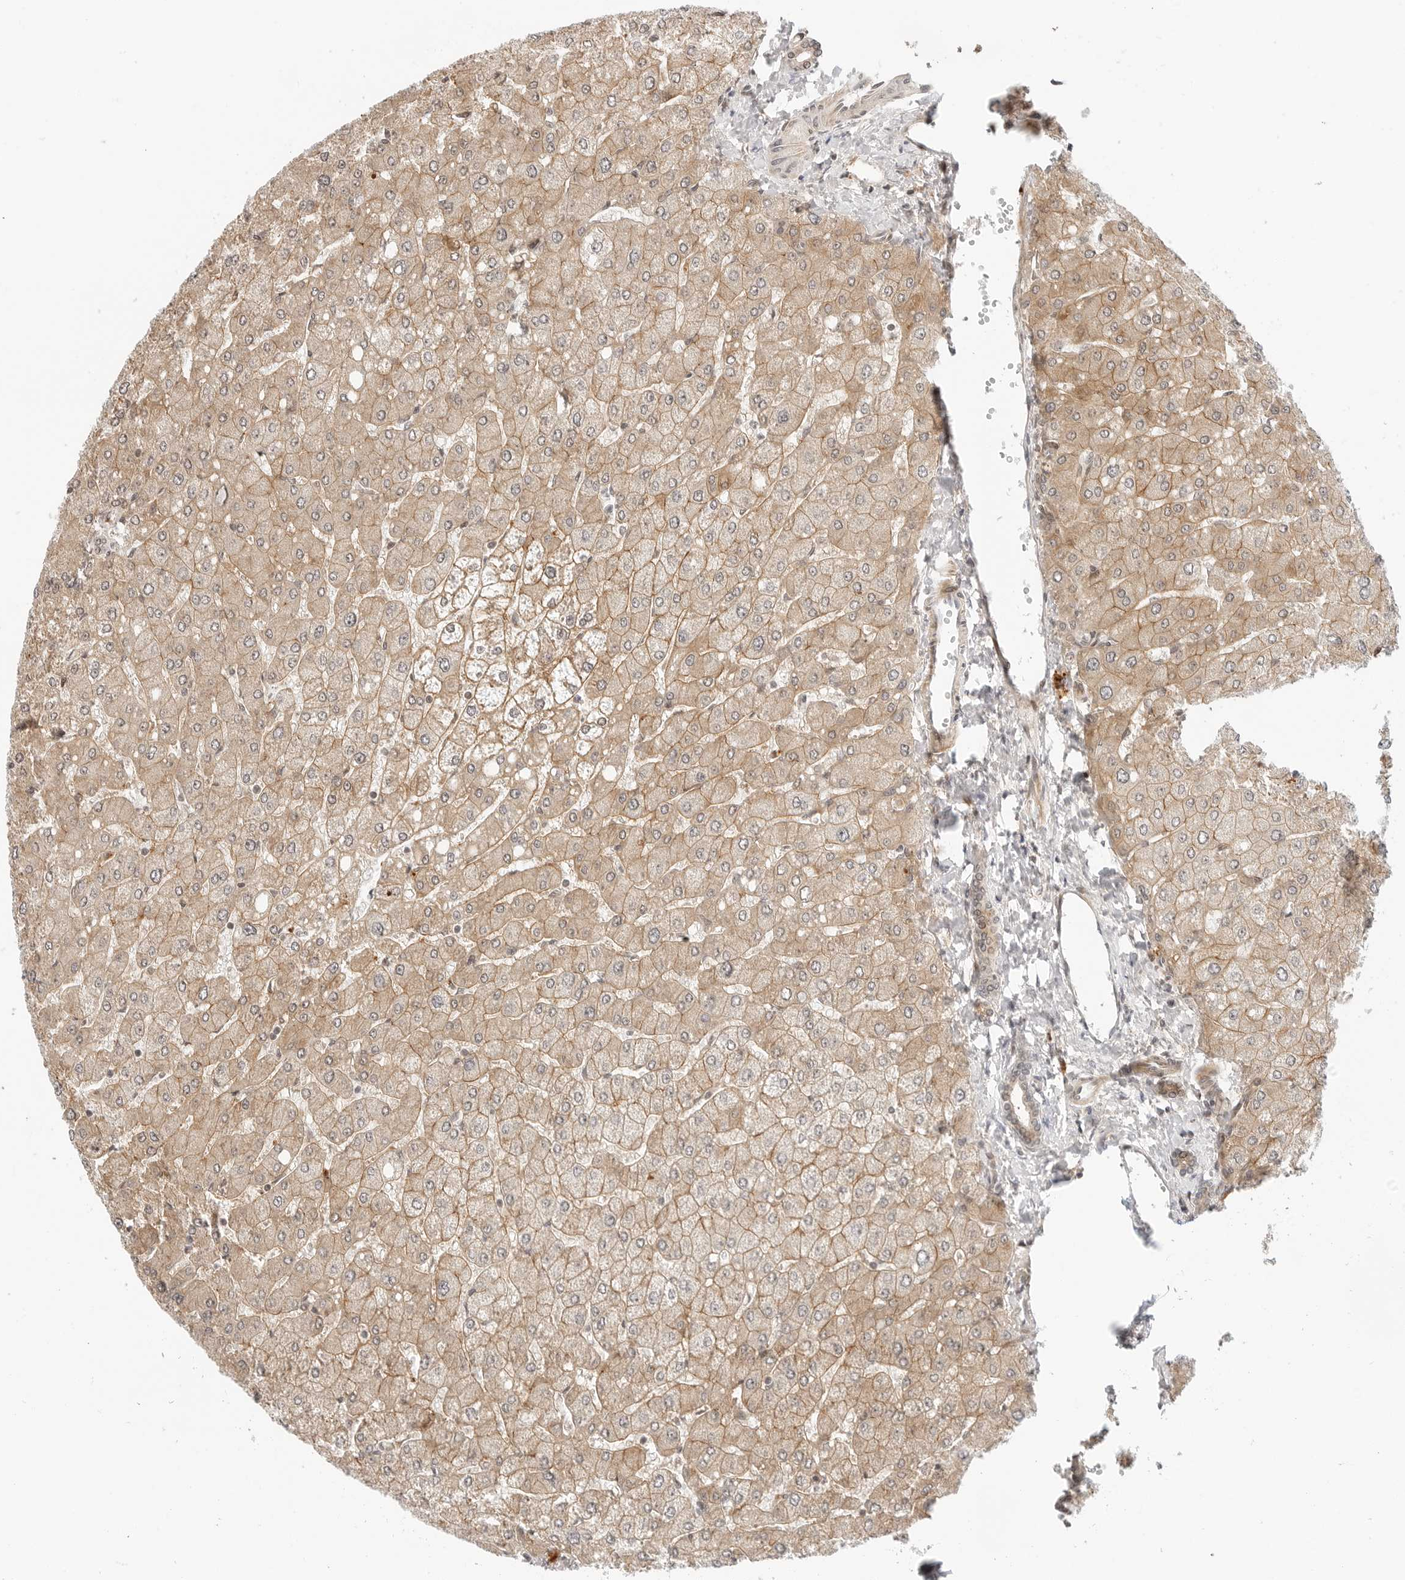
{"staining": {"intensity": "moderate", "quantity": ">75%", "location": "cytoplasmic/membranous"}, "tissue": "liver", "cell_type": "Cholangiocytes", "image_type": "normal", "snomed": [{"axis": "morphology", "description": "Normal tissue, NOS"}, {"axis": "topography", "description": "Liver"}], "caption": "The immunohistochemical stain shows moderate cytoplasmic/membranous expression in cholangiocytes of unremarkable liver. Using DAB (brown) and hematoxylin (blue) stains, captured at high magnification using brightfield microscopy.", "gene": "GEM", "patient": {"sex": "male", "age": 55}}